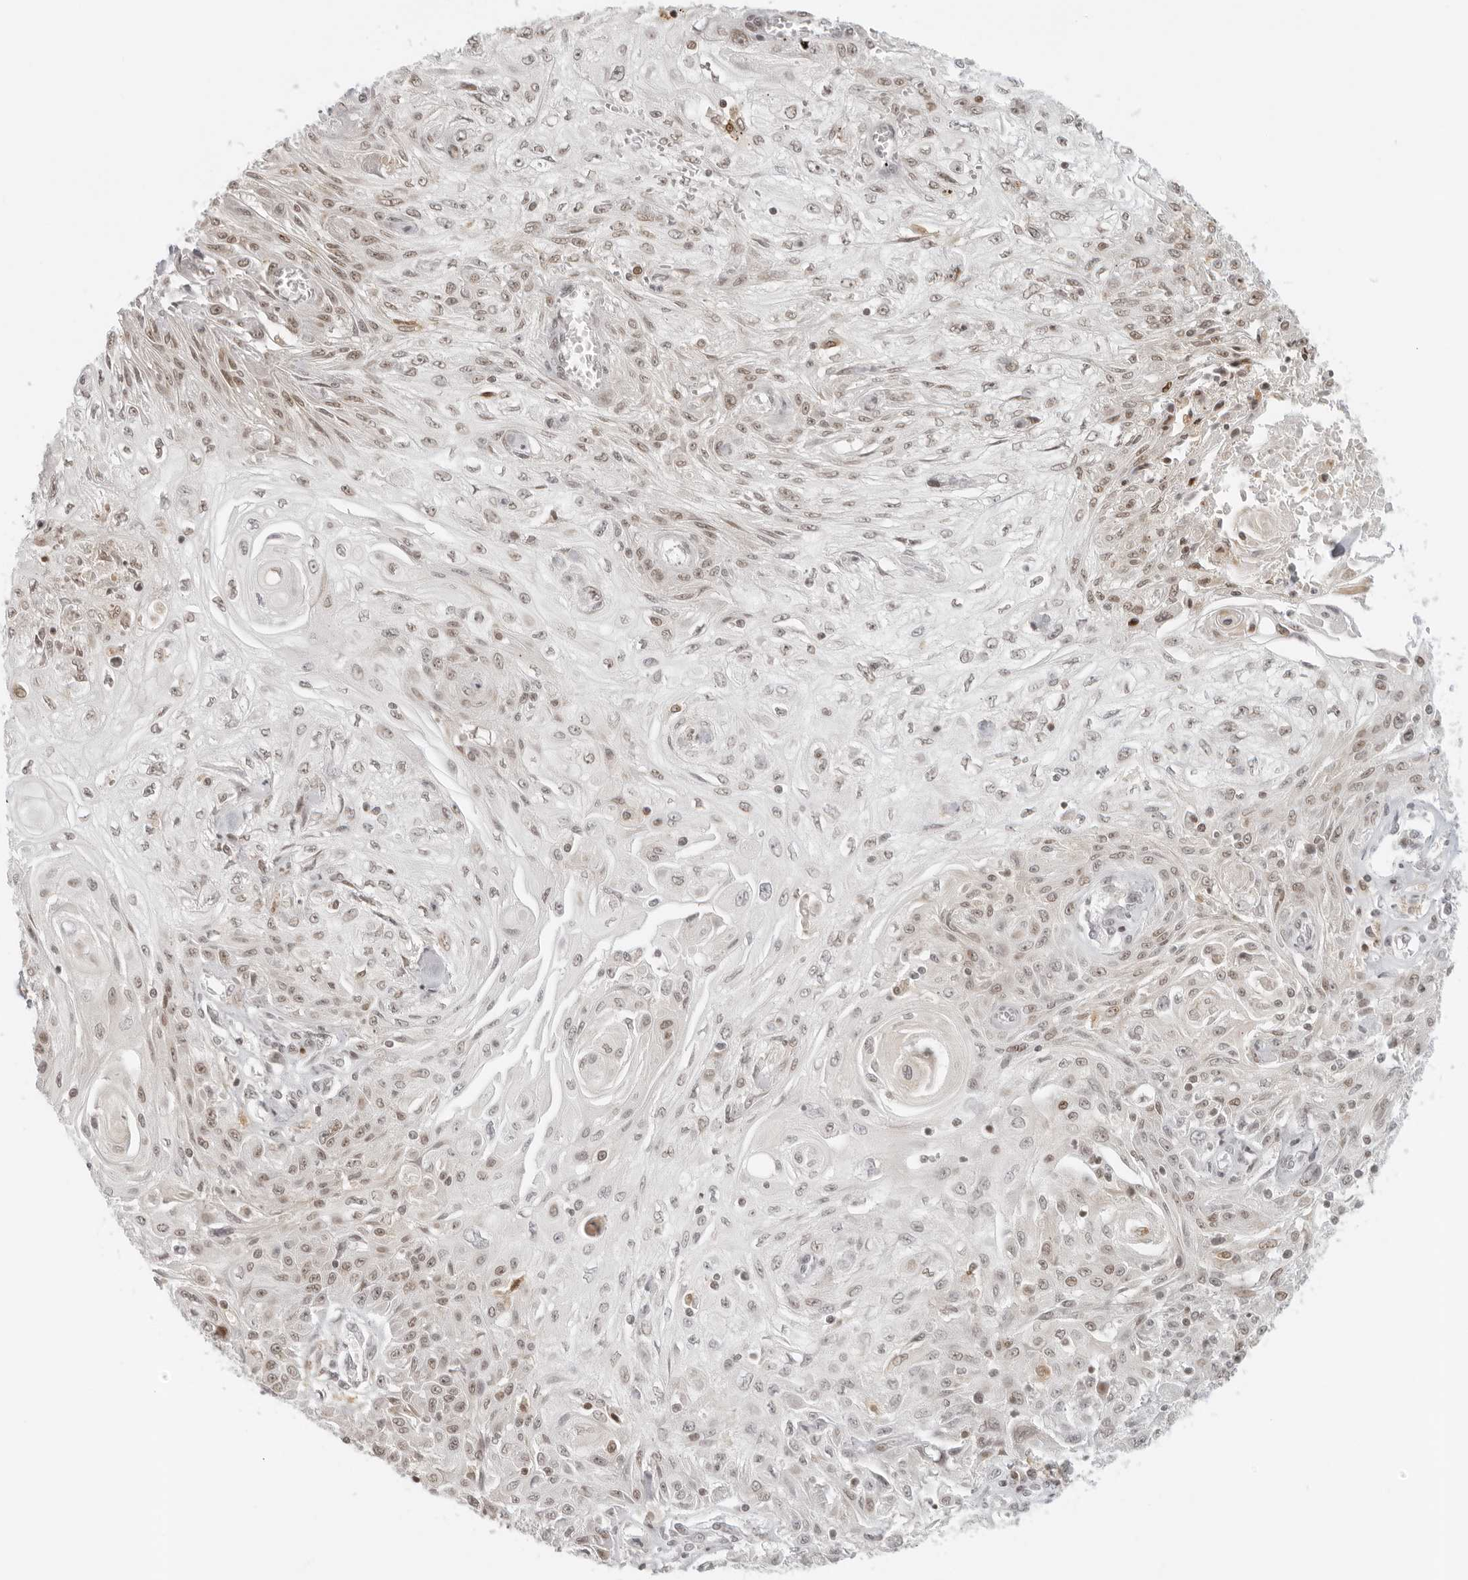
{"staining": {"intensity": "weak", "quantity": "25%-75%", "location": "nuclear"}, "tissue": "skin cancer", "cell_type": "Tumor cells", "image_type": "cancer", "snomed": [{"axis": "morphology", "description": "Squamous cell carcinoma, NOS"}, {"axis": "morphology", "description": "Squamous cell carcinoma, metastatic, NOS"}, {"axis": "topography", "description": "Skin"}, {"axis": "topography", "description": "Lymph node"}], "caption": "About 25%-75% of tumor cells in squamous cell carcinoma (skin) demonstrate weak nuclear protein staining as visualized by brown immunohistochemical staining.", "gene": "ZNF407", "patient": {"sex": "male", "age": 75}}